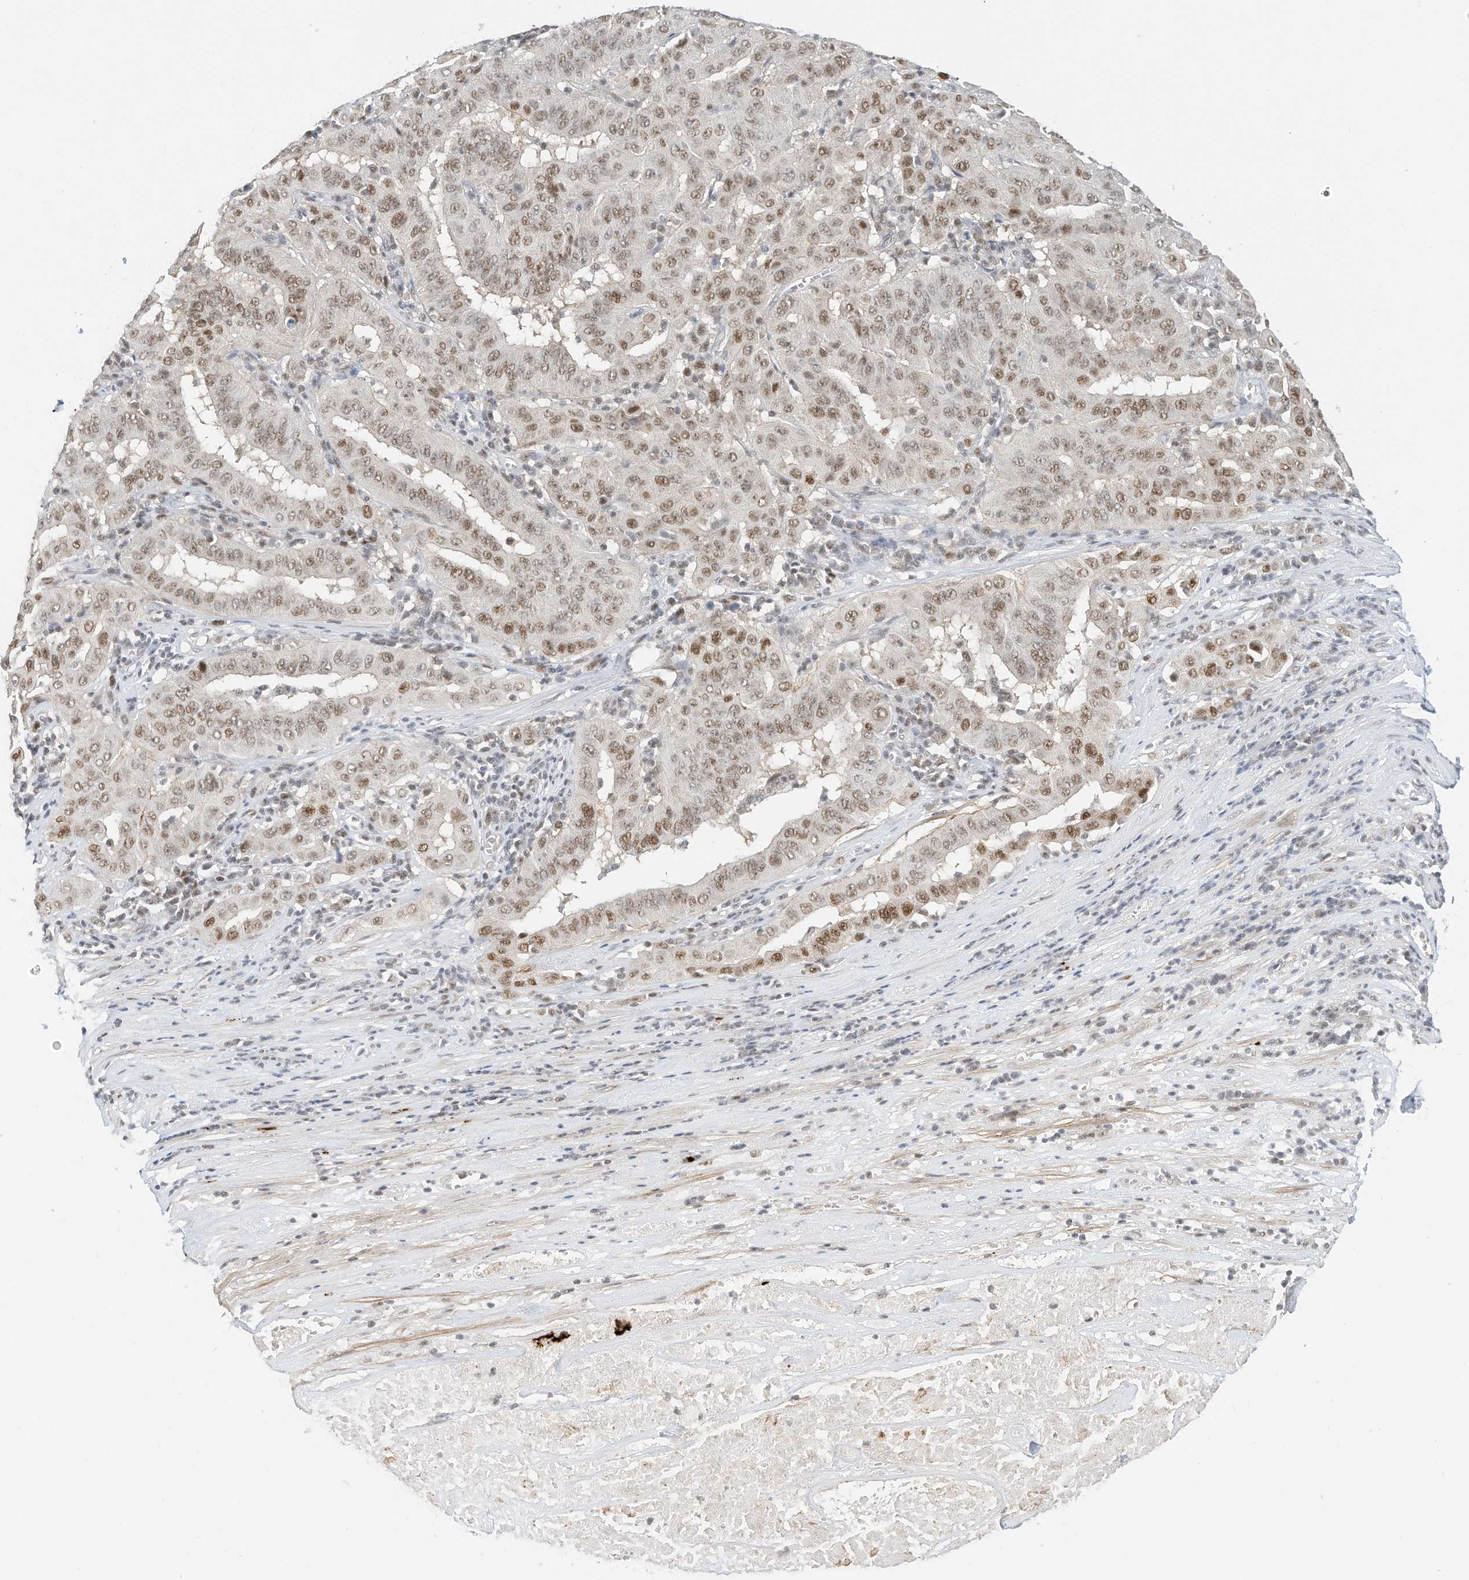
{"staining": {"intensity": "moderate", "quantity": ">75%", "location": "nuclear"}, "tissue": "pancreatic cancer", "cell_type": "Tumor cells", "image_type": "cancer", "snomed": [{"axis": "morphology", "description": "Adenocarcinoma, NOS"}, {"axis": "topography", "description": "Pancreas"}], "caption": "Human pancreatic adenocarcinoma stained with a protein marker shows moderate staining in tumor cells.", "gene": "OGT", "patient": {"sex": "male", "age": 63}}